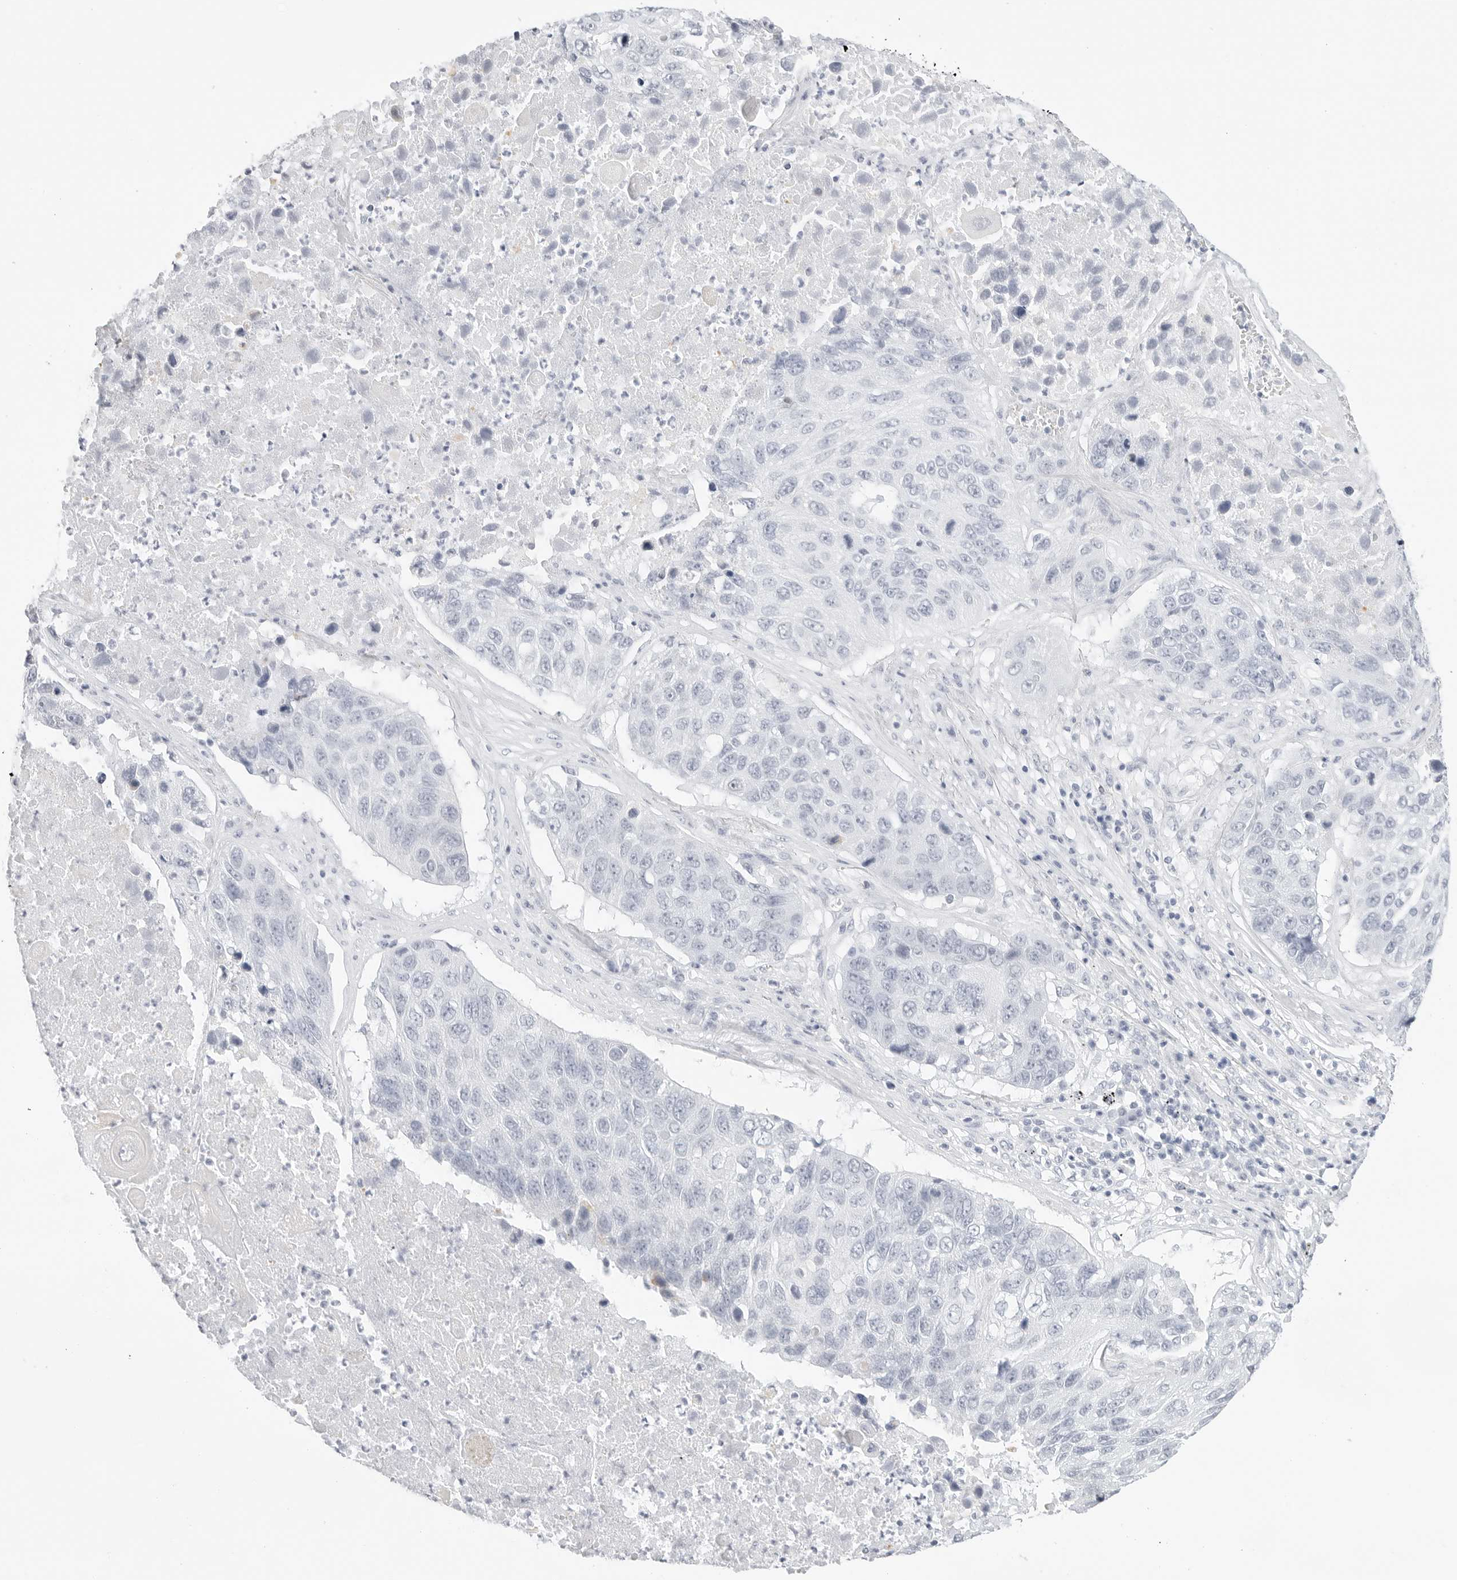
{"staining": {"intensity": "negative", "quantity": "none", "location": "none"}, "tissue": "lung cancer", "cell_type": "Tumor cells", "image_type": "cancer", "snomed": [{"axis": "morphology", "description": "Squamous cell carcinoma, NOS"}, {"axis": "topography", "description": "Lung"}], "caption": "Immunohistochemistry (IHC) histopathology image of lung cancer (squamous cell carcinoma) stained for a protein (brown), which demonstrates no expression in tumor cells. (Immunohistochemistry (IHC), brightfield microscopy, high magnification).", "gene": "HMGCS2", "patient": {"sex": "male", "age": 61}}